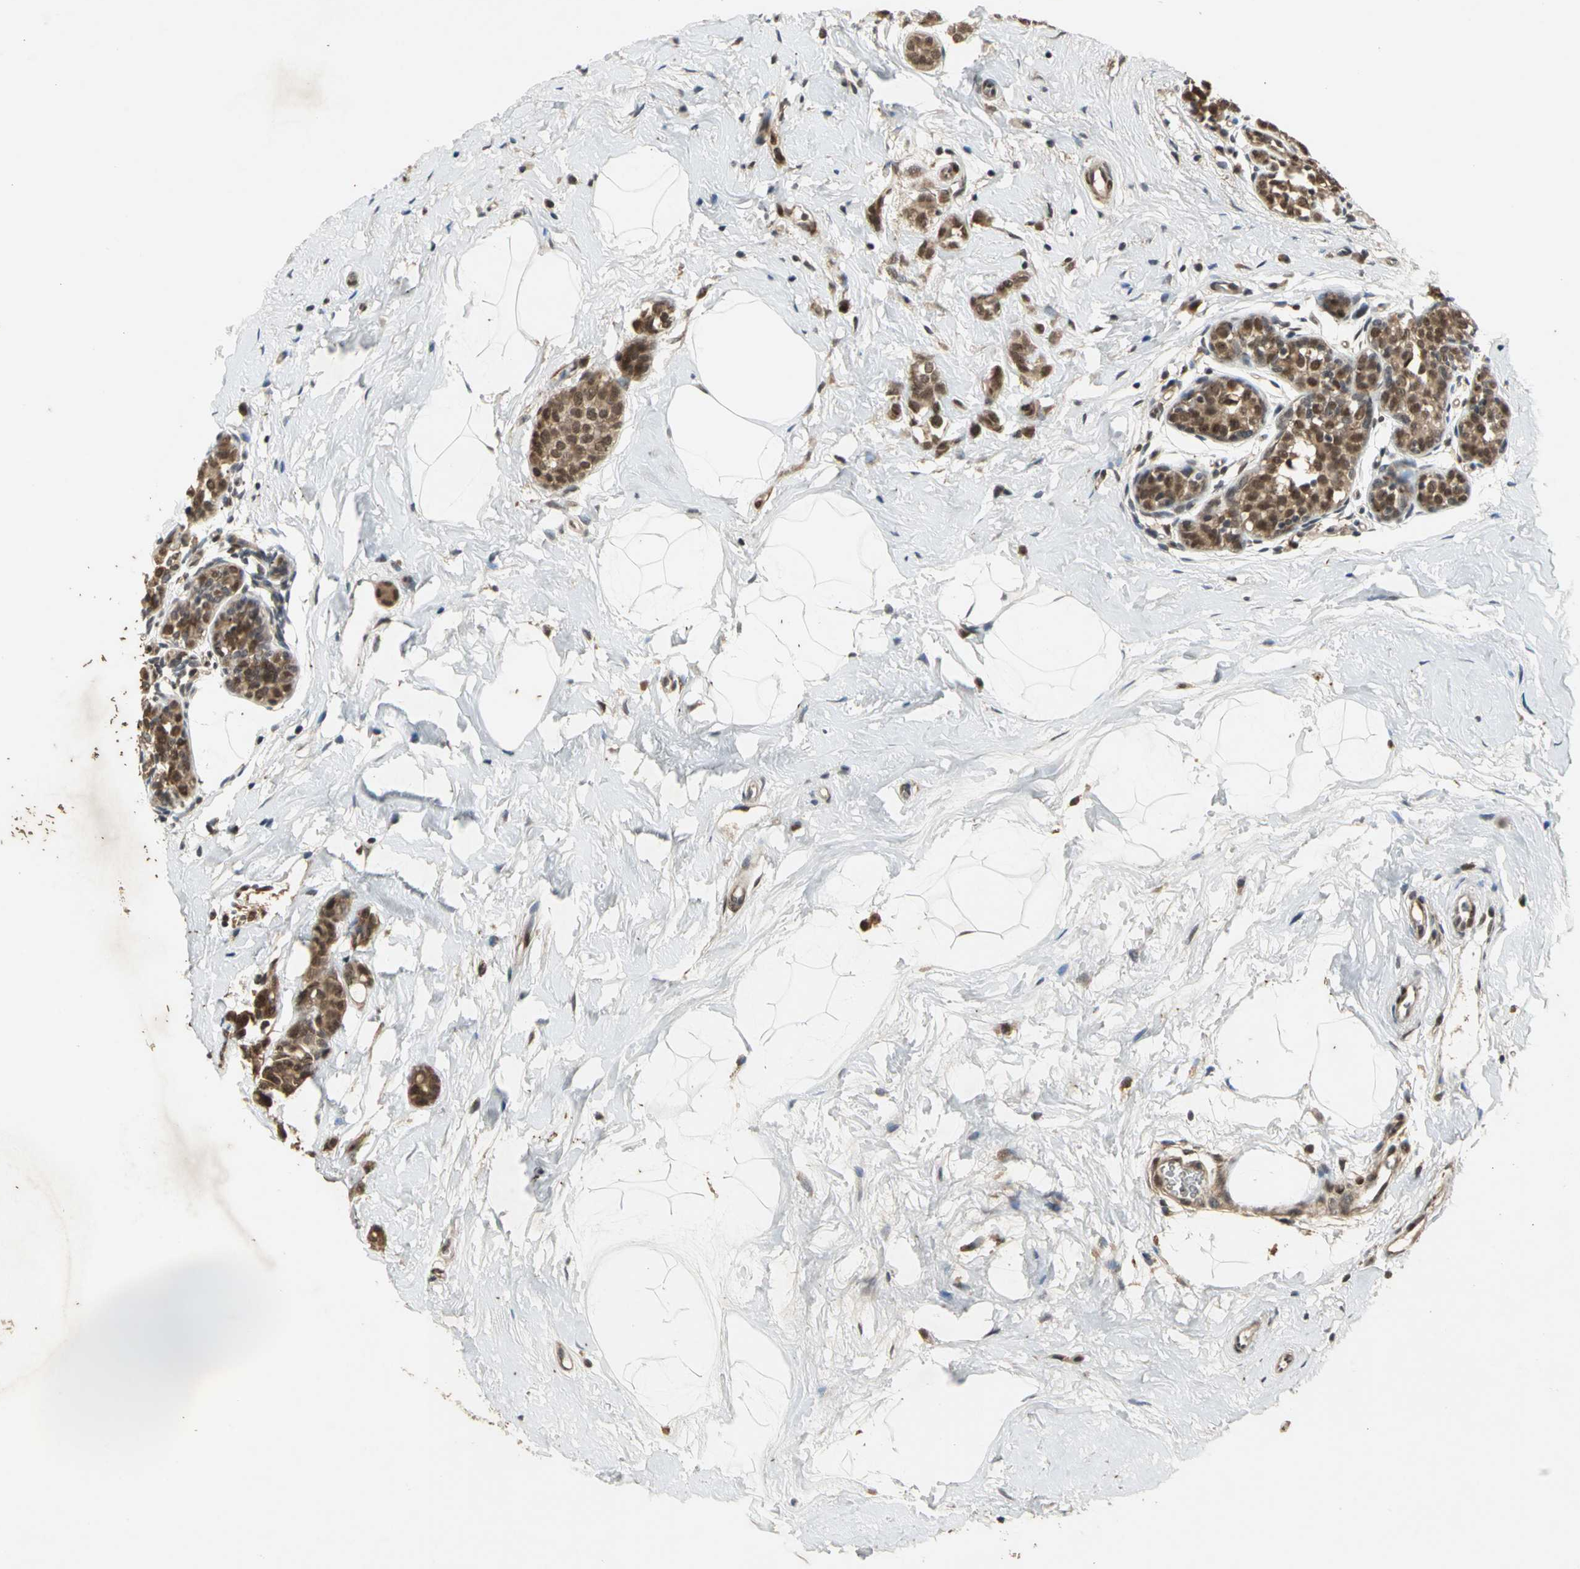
{"staining": {"intensity": "strong", "quantity": ">75%", "location": "cytoplasmic/membranous,nuclear"}, "tissue": "breast cancer", "cell_type": "Tumor cells", "image_type": "cancer", "snomed": [{"axis": "morphology", "description": "Lobular carcinoma, in situ"}, {"axis": "morphology", "description": "Lobular carcinoma"}, {"axis": "topography", "description": "Breast"}], "caption": "Protein expression analysis of human lobular carcinoma in situ (breast) reveals strong cytoplasmic/membranous and nuclear staining in about >75% of tumor cells.", "gene": "NOTCH3", "patient": {"sex": "female", "age": 41}}